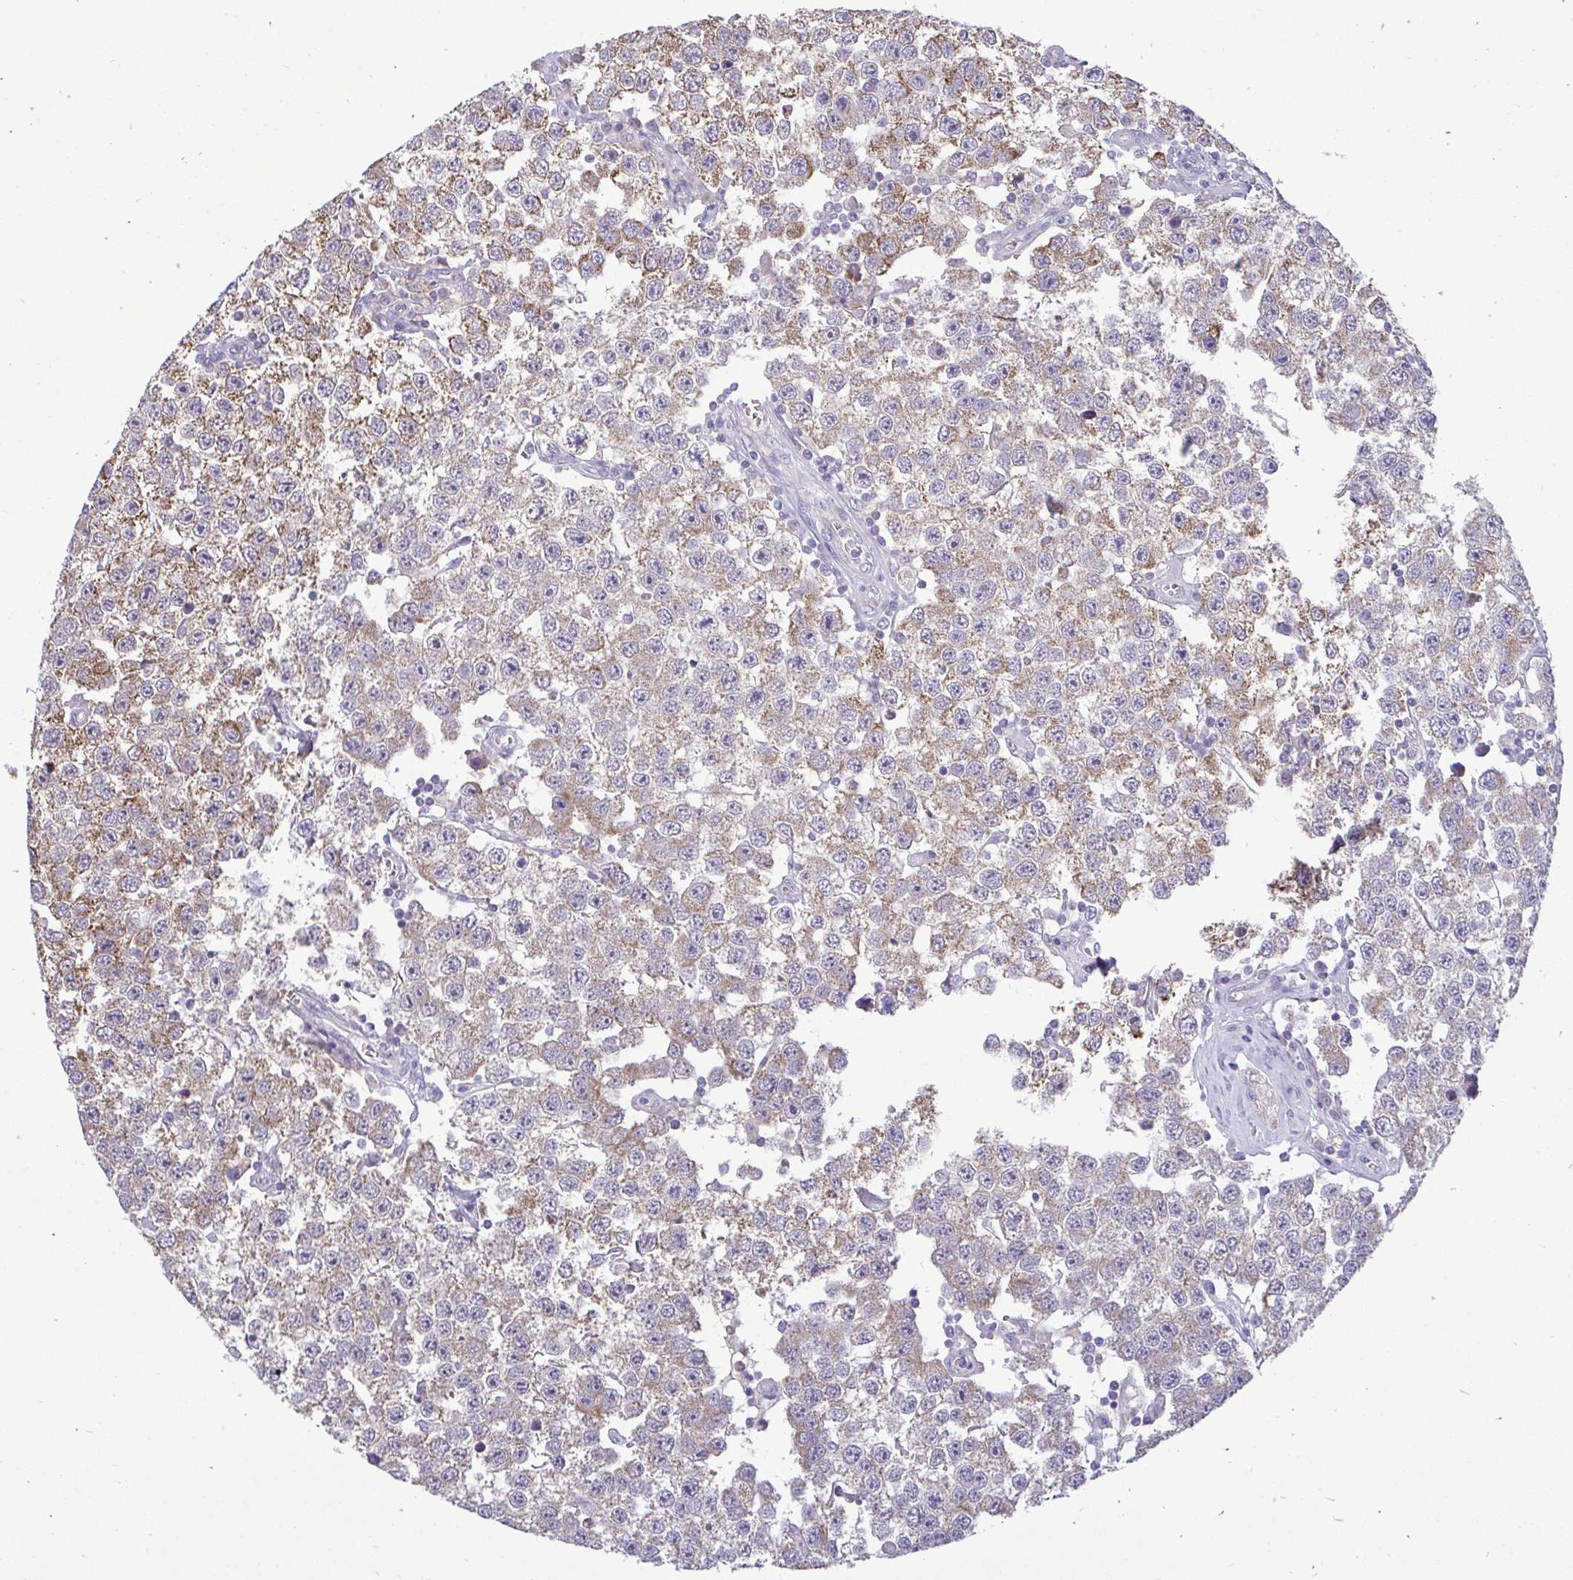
{"staining": {"intensity": "moderate", "quantity": "25%-75%", "location": "cytoplasmic/membranous"}, "tissue": "testis cancer", "cell_type": "Tumor cells", "image_type": "cancer", "snomed": [{"axis": "morphology", "description": "Seminoma, NOS"}, {"axis": "topography", "description": "Testis"}], "caption": "Human testis seminoma stained for a protein (brown) demonstrates moderate cytoplasmic/membranous positive staining in approximately 25%-75% of tumor cells.", "gene": "SARS2", "patient": {"sex": "male", "age": 34}}